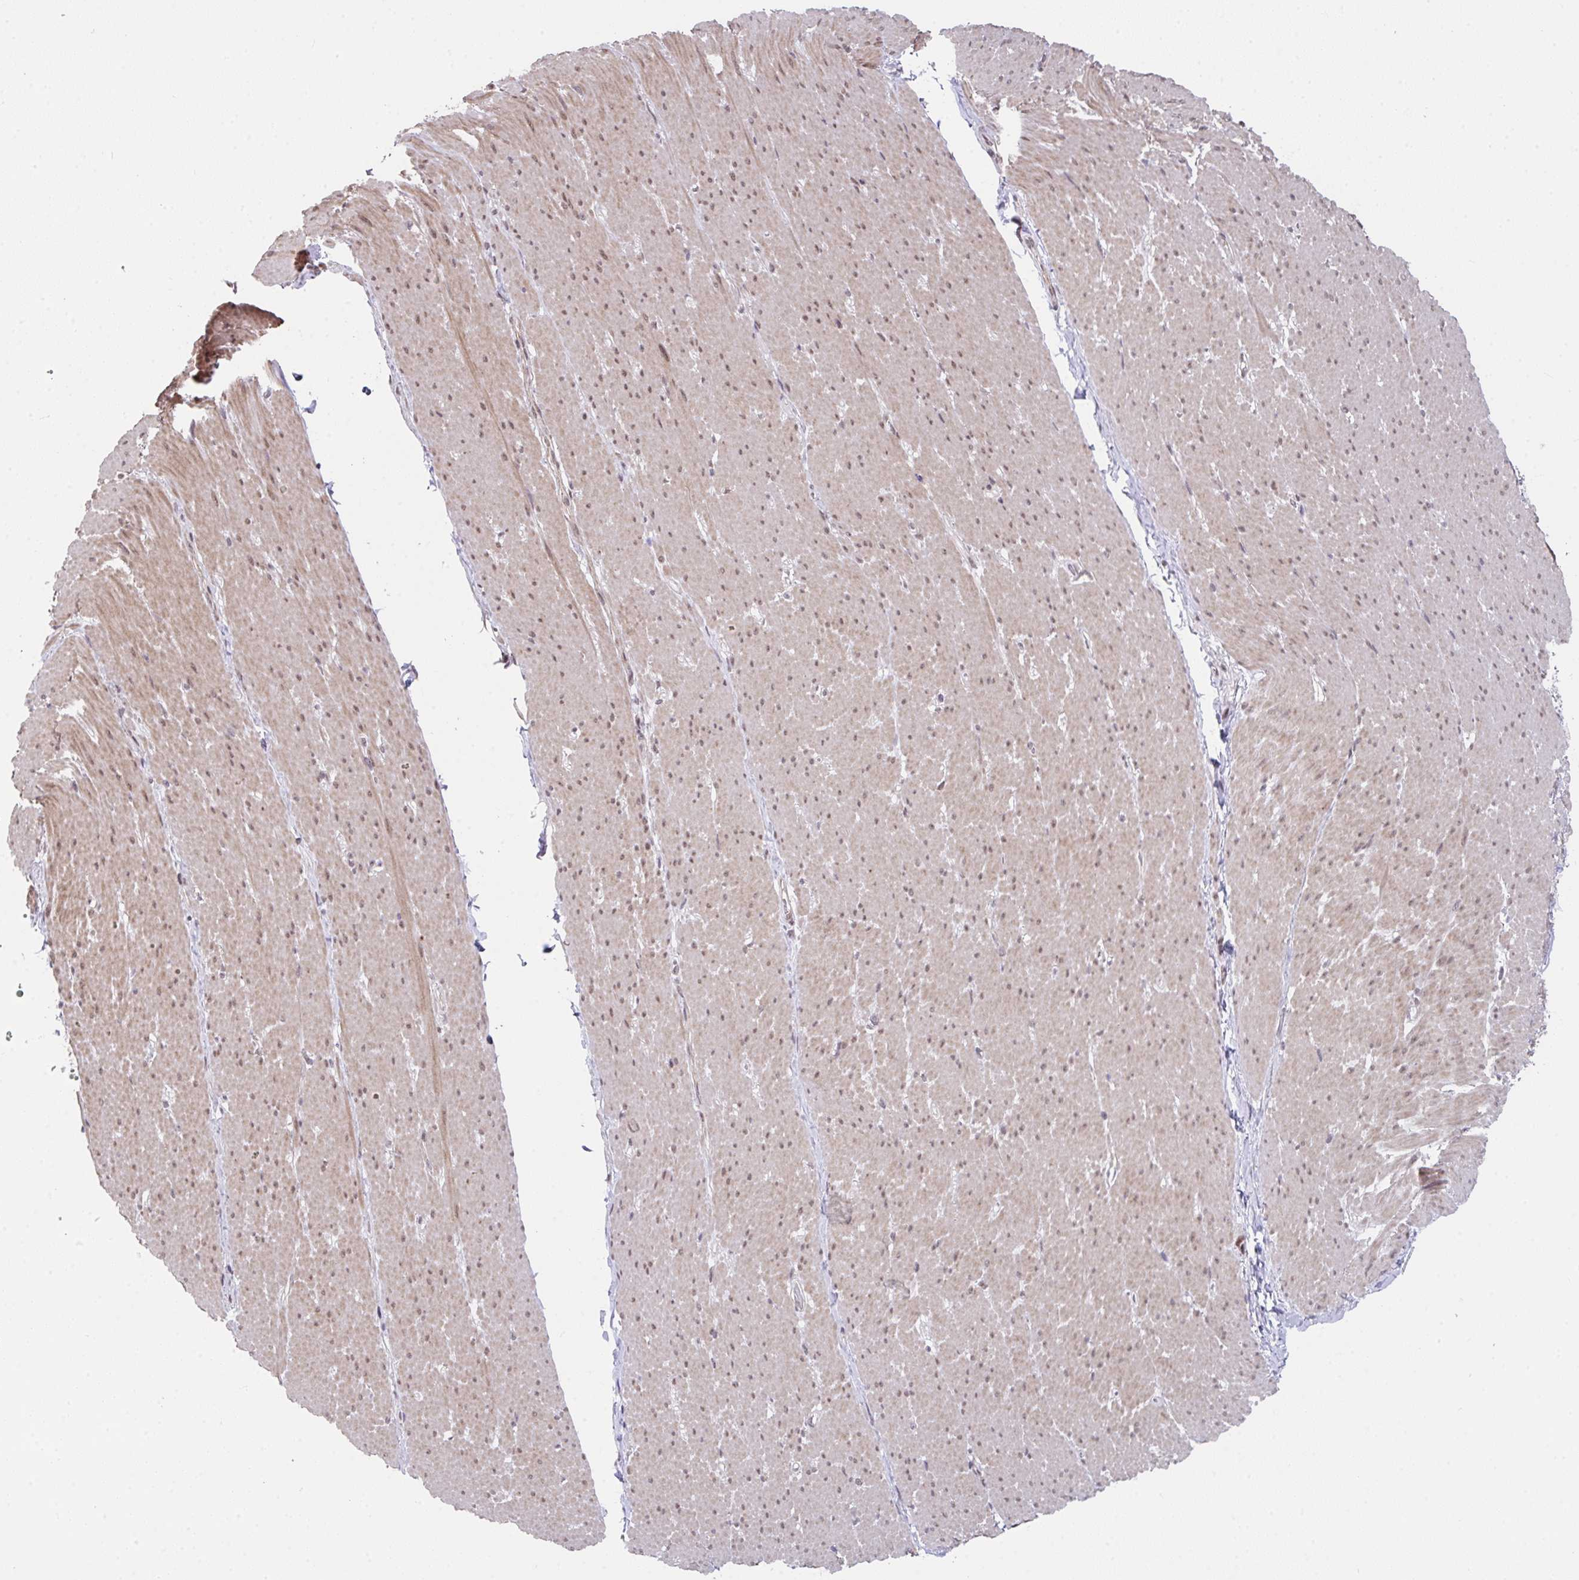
{"staining": {"intensity": "weak", "quantity": "25%-75%", "location": "cytoplasmic/membranous,nuclear"}, "tissue": "smooth muscle", "cell_type": "Smooth muscle cells", "image_type": "normal", "snomed": [{"axis": "morphology", "description": "Normal tissue, NOS"}, {"axis": "topography", "description": "Smooth muscle"}, {"axis": "topography", "description": "Rectum"}], "caption": "Protein expression analysis of benign human smooth muscle reveals weak cytoplasmic/membranous,nuclear expression in about 25%-75% of smooth muscle cells.", "gene": "RBBP6", "patient": {"sex": "male", "age": 53}}